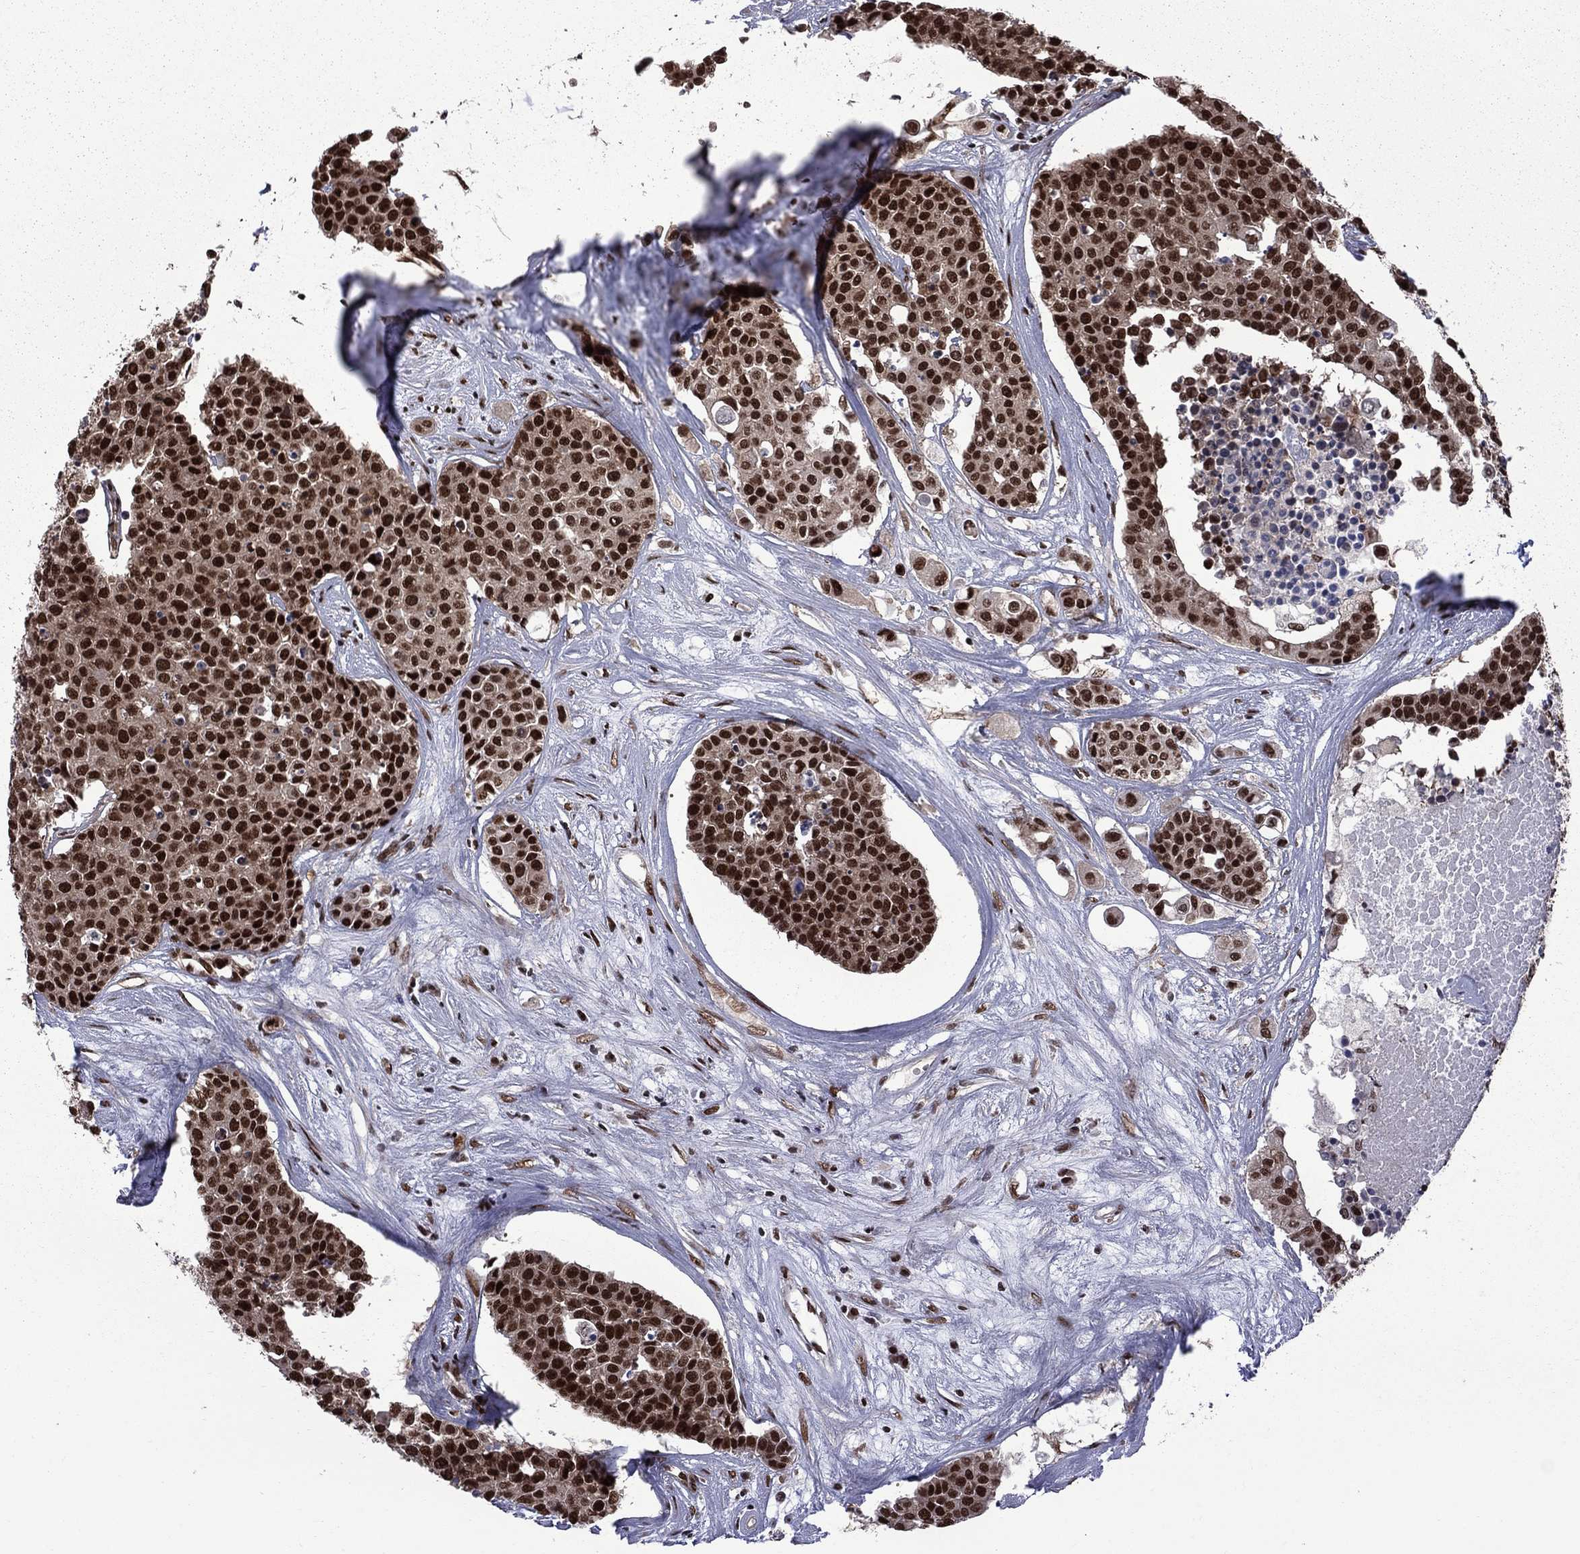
{"staining": {"intensity": "strong", "quantity": ">75%", "location": "nuclear"}, "tissue": "carcinoid", "cell_type": "Tumor cells", "image_type": "cancer", "snomed": [{"axis": "morphology", "description": "Carcinoid, malignant, NOS"}, {"axis": "topography", "description": "Colon"}], "caption": "Carcinoid stained with DAB immunohistochemistry (IHC) shows high levels of strong nuclear staining in about >75% of tumor cells. (IHC, brightfield microscopy, high magnification).", "gene": "MED25", "patient": {"sex": "male", "age": 81}}